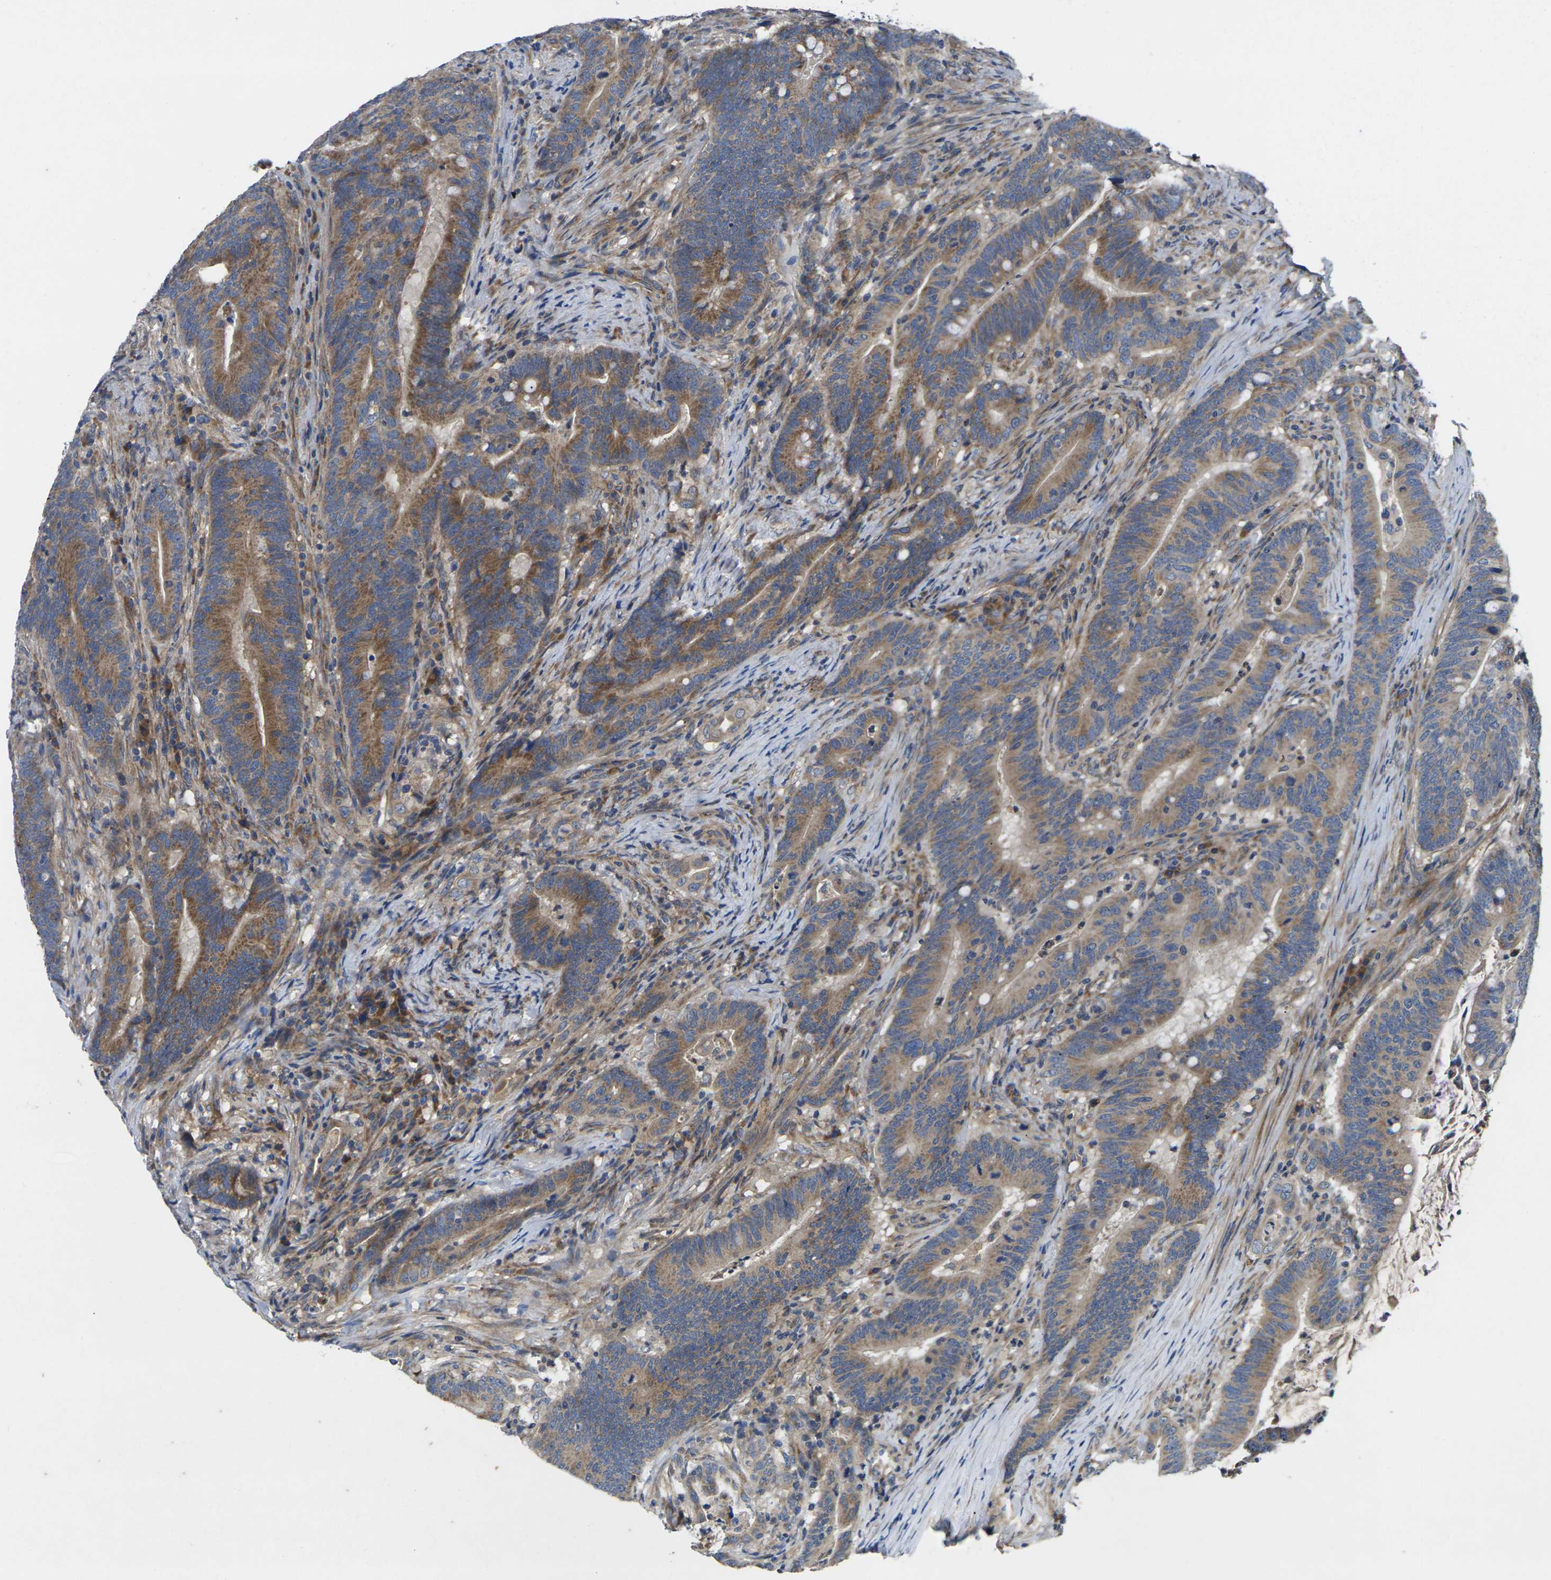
{"staining": {"intensity": "moderate", "quantity": ">75%", "location": "cytoplasmic/membranous"}, "tissue": "colorectal cancer", "cell_type": "Tumor cells", "image_type": "cancer", "snomed": [{"axis": "morphology", "description": "Normal tissue, NOS"}, {"axis": "morphology", "description": "Adenocarcinoma, NOS"}, {"axis": "topography", "description": "Colon"}], "caption": "Immunohistochemical staining of adenocarcinoma (colorectal) demonstrates medium levels of moderate cytoplasmic/membranous expression in about >75% of tumor cells.", "gene": "KIF1B", "patient": {"sex": "female", "age": 66}}